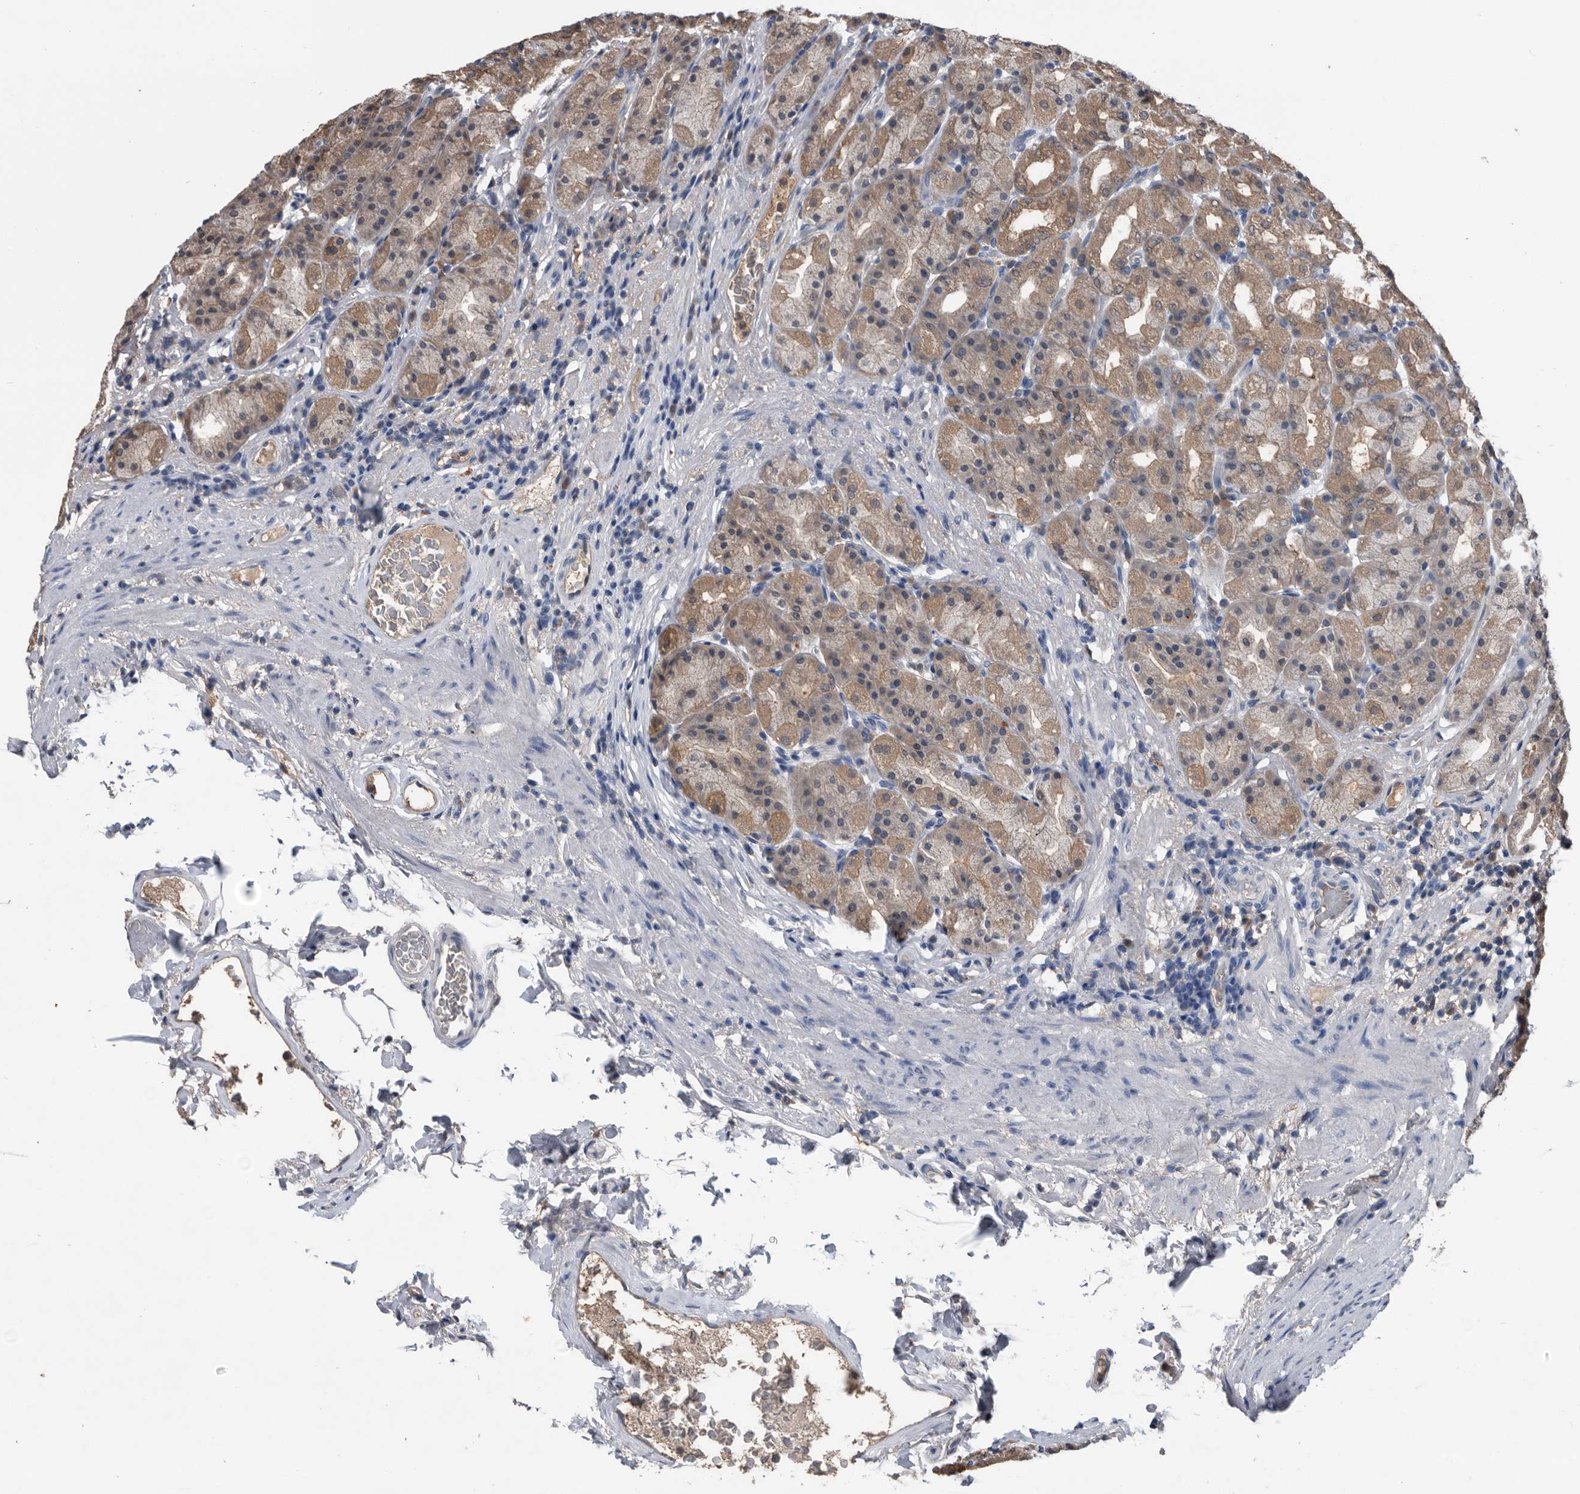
{"staining": {"intensity": "moderate", "quantity": ">75%", "location": "cytoplasmic/membranous"}, "tissue": "stomach", "cell_type": "Glandular cells", "image_type": "normal", "snomed": [{"axis": "morphology", "description": "Normal tissue, NOS"}, {"axis": "topography", "description": "Stomach, upper"}], "caption": "Immunohistochemistry (IHC) of normal human stomach reveals medium levels of moderate cytoplasmic/membranous staining in approximately >75% of glandular cells.", "gene": "PDXK", "patient": {"sex": "male", "age": 68}}